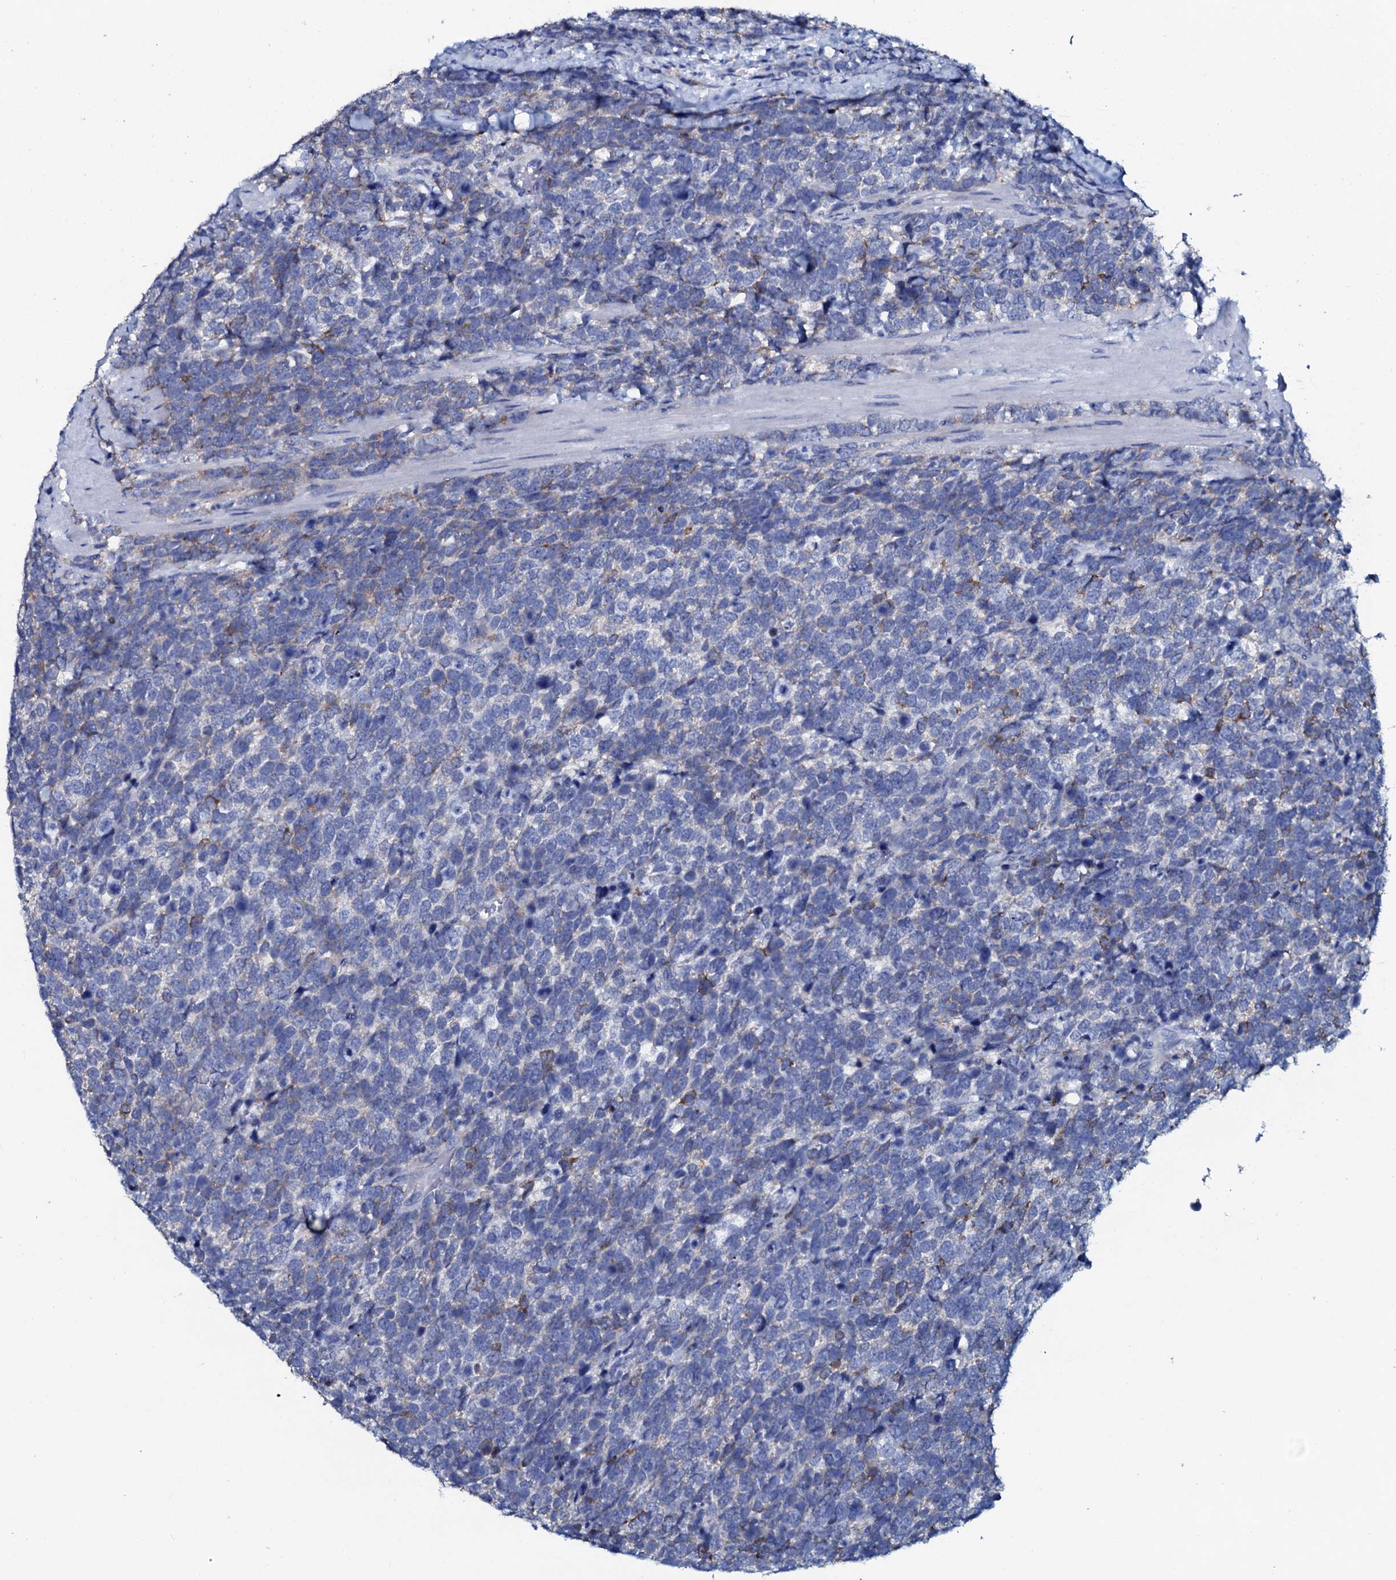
{"staining": {"intensity": "weak", "quantity": "<25%", "location": "cytoplasmic/membranous"}, "tissue": "urothelial cancer", "cell_type": "Tumor cells", "image_type": "cancer", "snomed": [{"axis": "morphology", "description": "Urothelial carcinoma, High grade"}, {"axis": "topography", "description": "Urinary bladder"}], "caption": "DAB (3,3'-diaminobenzidine) immunohistochemical staining of urothelial carcinoma (high-grade) demonstrates no significant expression in tumor cells.", "gene": "AMER2", "patient": {"sex": "female", "age": 82}}